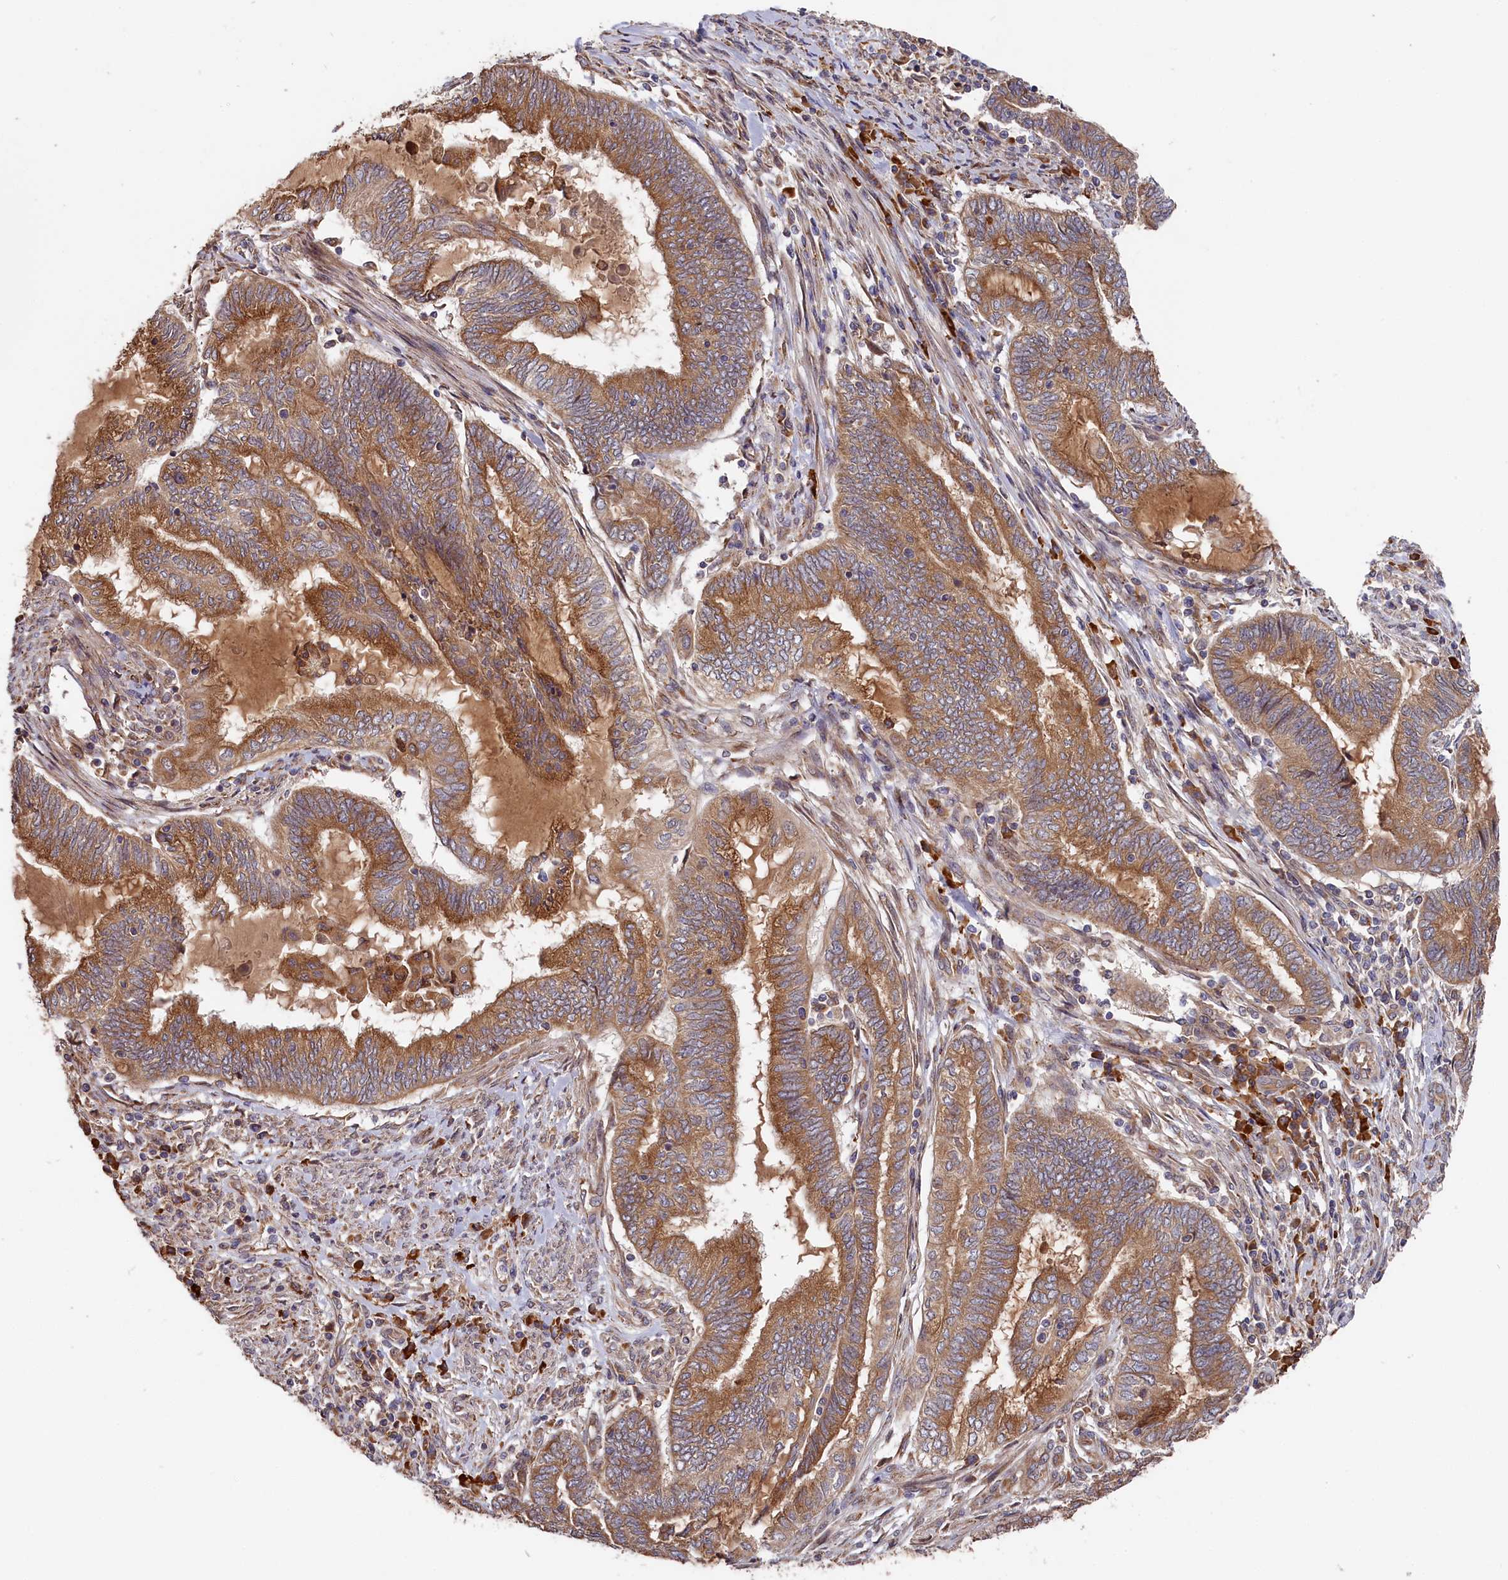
{"staining": {"intensity": "moderate", "quantity": ">75%", "location": "cytoplasmic/membranous"}, "tissue": "endometrial cancer", "cell_type": "Tumor cells", "image_type": "cancer", "snomed": [{"axis": "morphology", "description": "Adenocarcinoma, NOS"}, {"axis": "topography", "description": "Uterus"}, {"axis": "topography", "description": "Endometrium"}], "caption": "The immunohistochemical stain highlights moderate cytoplasmic/membranous positivity in tumor cells of endometrial adenocarcinoma tissue.", "gene": "CEP44", "patient": {"sex": "female", "age": 70}}